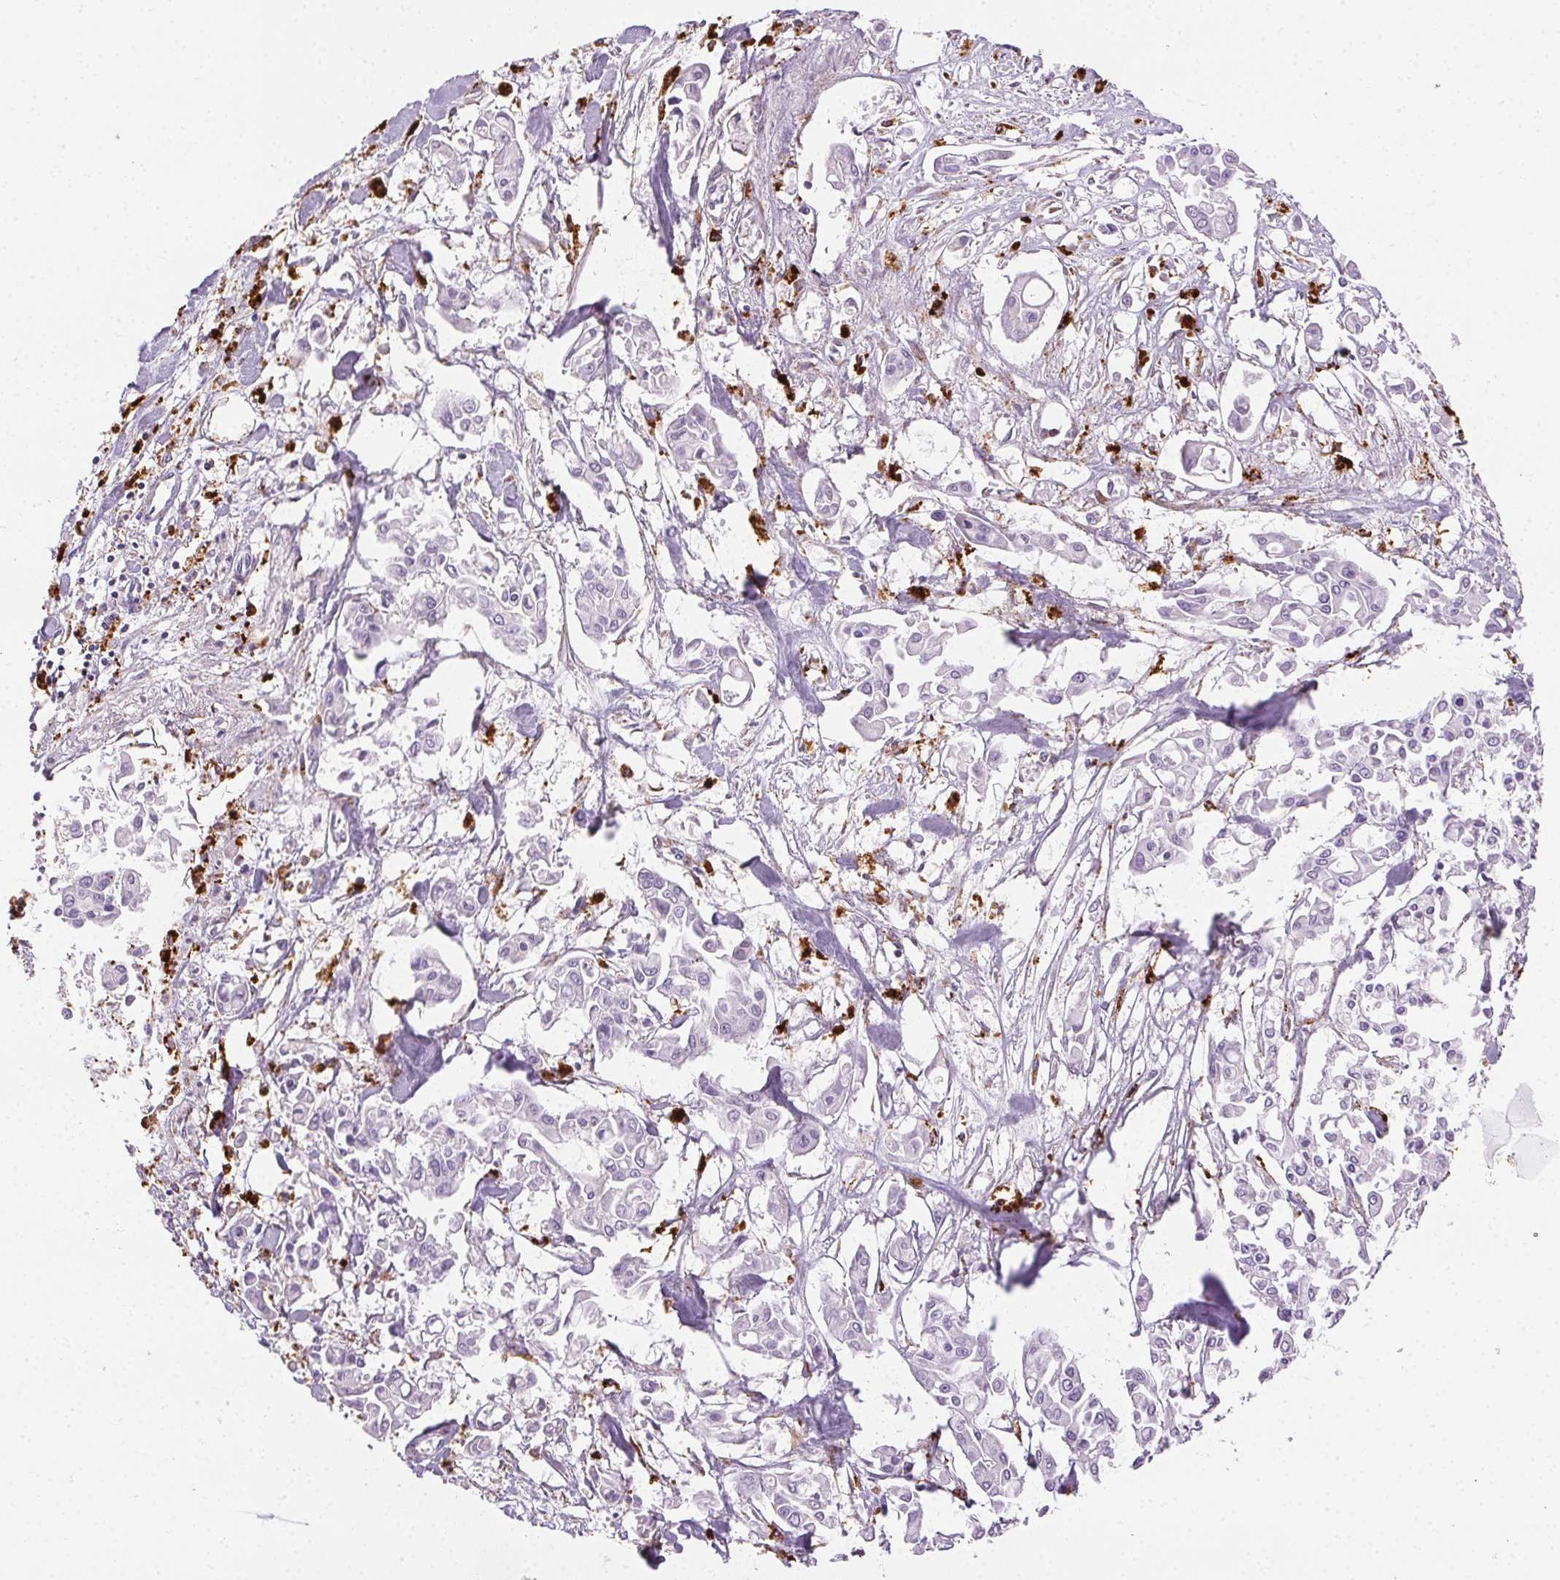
{"staining": {"intensity": "negative", "quantity": "none", "location": "none"}, "tissue": "pancreatic cancer", "cell_type": "Tumor cells", "image_type": "cancer", "snomed": [{"axis": "morphology", "description": "Adenocarcinoma, NOS"}, {"axis": "topography", "description": "Pancreas"}], "caption": "Tumor cells show no significant protein expression in pancreatic cancer. Brightfield microscopy of immunohistochemistry (IHC) stained with DAB (brown) and hematoxylin (blue), captured at high magnification.", "gene": "SCPEP1", "patient": {"sex": "male", "age": 61}}